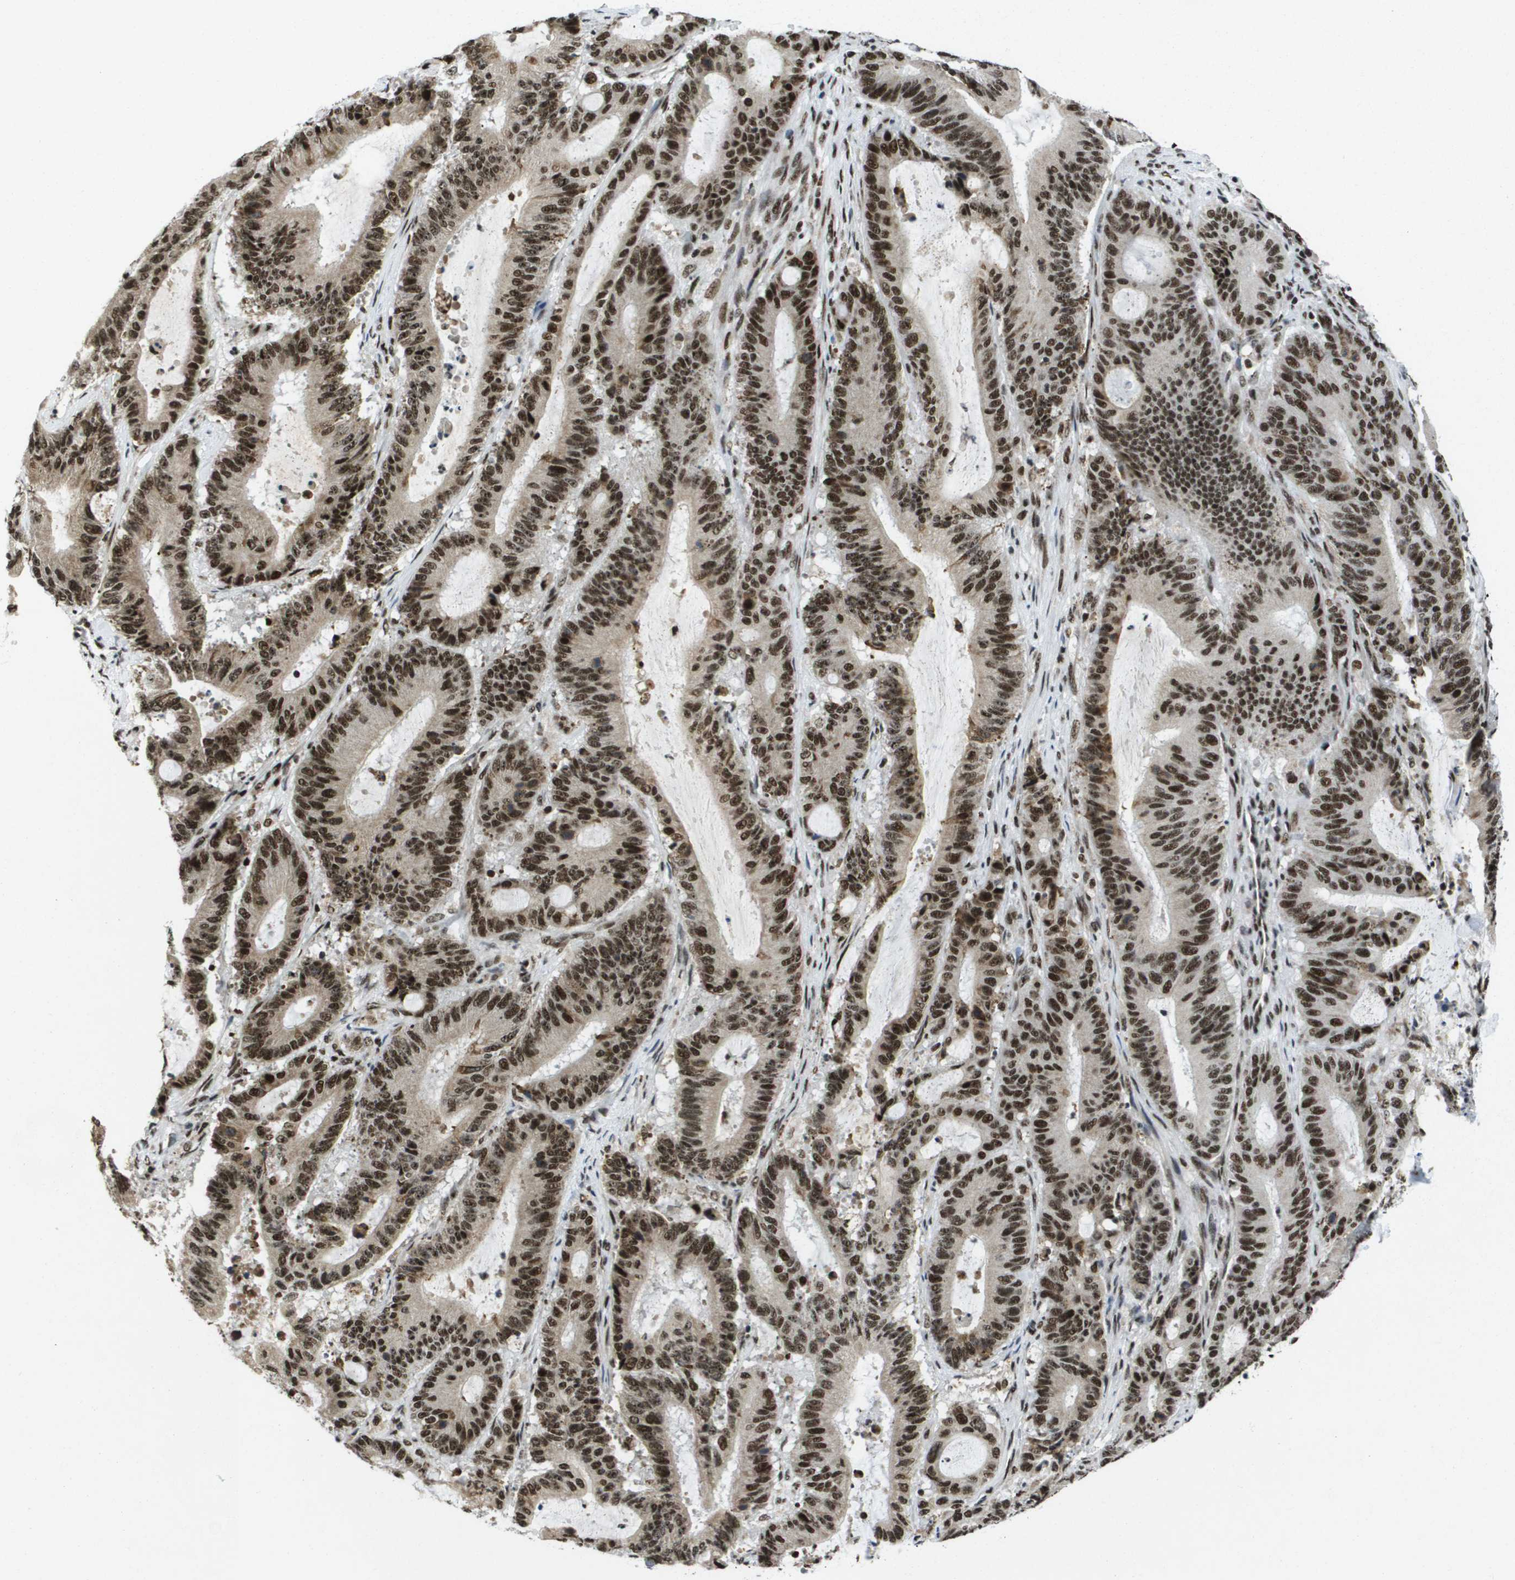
{"staining": {"intensity": "strong", "quantity": ">75%", "location": "nuclear"}, "tissue": "liver cancer", "cell_type": "Tumor cells", "image_type": "cancer", "snomed": [{"axis": "morphology", "description": "Cholangiocarcinoma"}, {"axis": "topography", "description": "Liver"}], "caption": "IHC (DAB (3,3'-diaminobenzidine)) staining of human cholangiocarcinoma (liver) demonstrates strong nuclear protein staining in about >75% of tumor cells.", "gene": "NSRP1", "patient": {"sex": "female", "age": 73}}